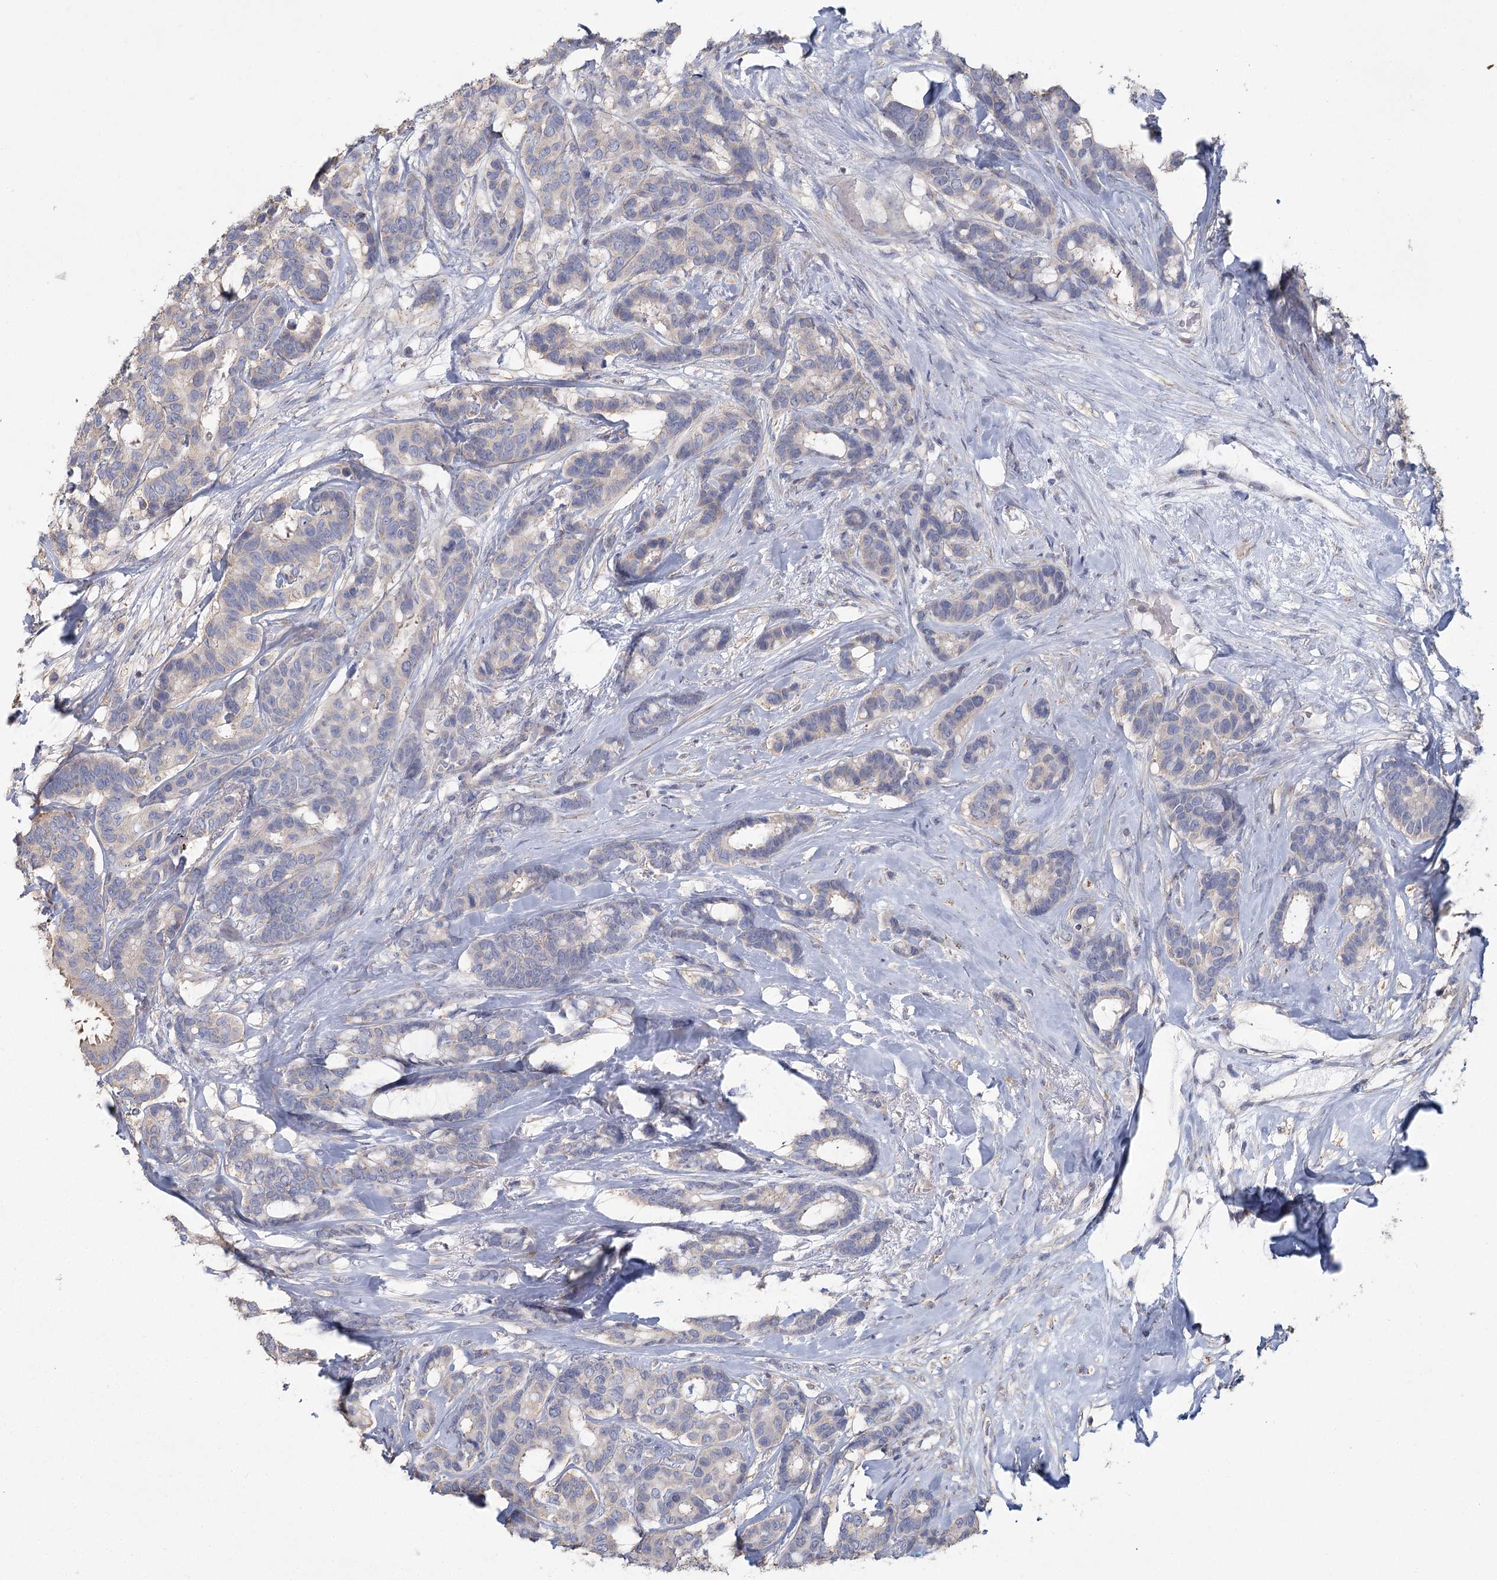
{"staining": {"intensity": "negative", "quantity": "none", "location": "none"}, "tissue": "breast cancer", "cell_type": "Tumor cells", "image_type": "cancer", "snomed": [{"axis": "morphology", "description": "Duct carcinoma"}, {"axis": "topography", "description": "Breast"}], "caption": "The image reveals no staining of tumor cells in breast invasive ductal carcinoma.", "gene": "CNTLN", "patient": {"sex": "female", "age": 87}}